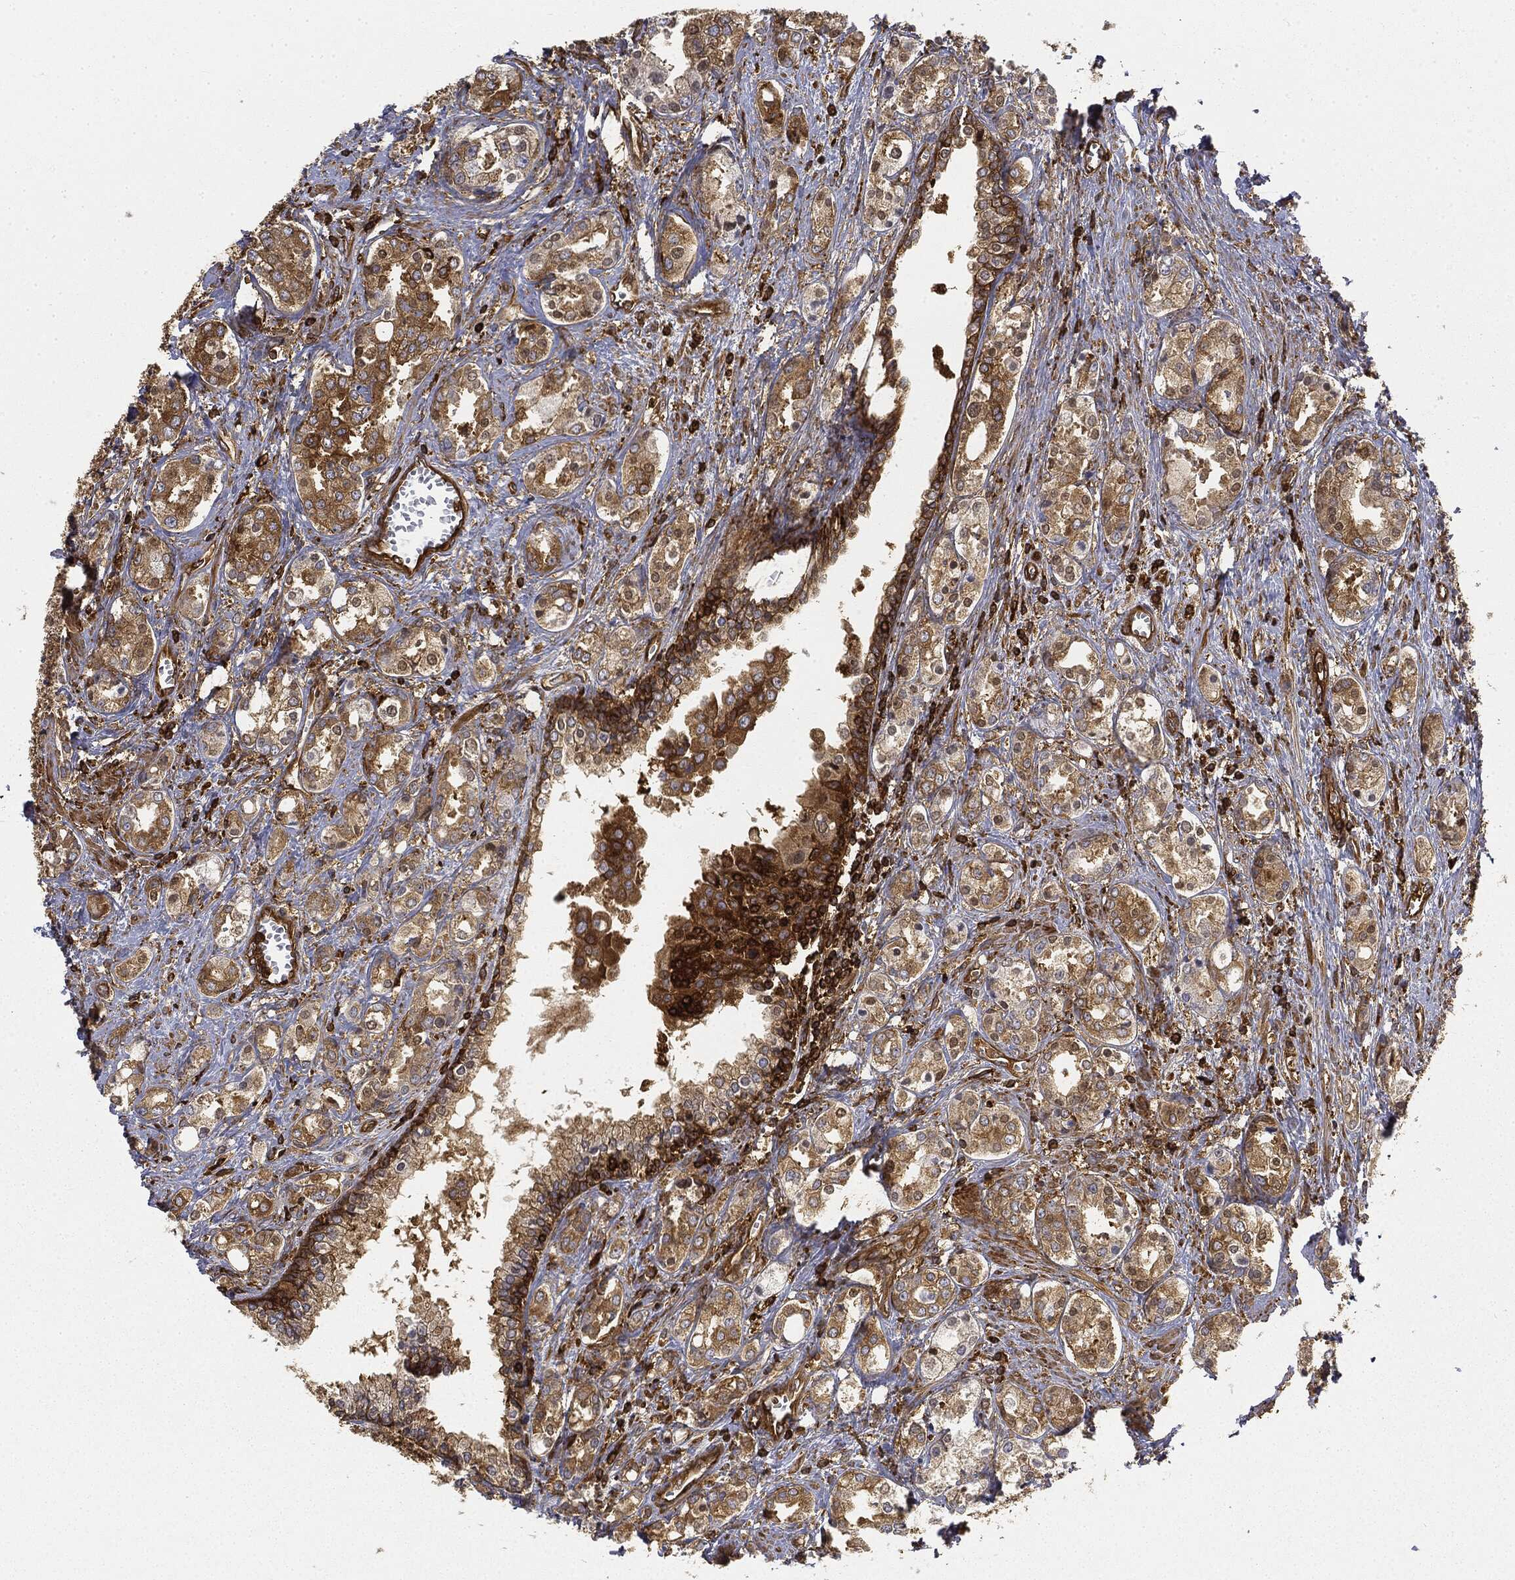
{"staining": {"intensity": "strong", "quantity": "25%-75%", "location": "cytoplasmic/membranous"}, "tissue": "prostate cancer", "cell_type": "Tumor cells", "image_type": "cancer", "snomed": [{"axis": "morphology", "description": "Adenocarcinoma, NOS"}, {"axis": "topography", "description": "Prostate and seminal vesicle, NOS"}, {"axis": "topography", "description": "Prostate"}], "caption": "Immunohistochemical staining of prostate cancer displays strong cytoplasmic/membranous protein expression in approximately 25%-75% of tumor cells.", "gene": "WDR1", "patient": {"sex": "male", "age": 62}}